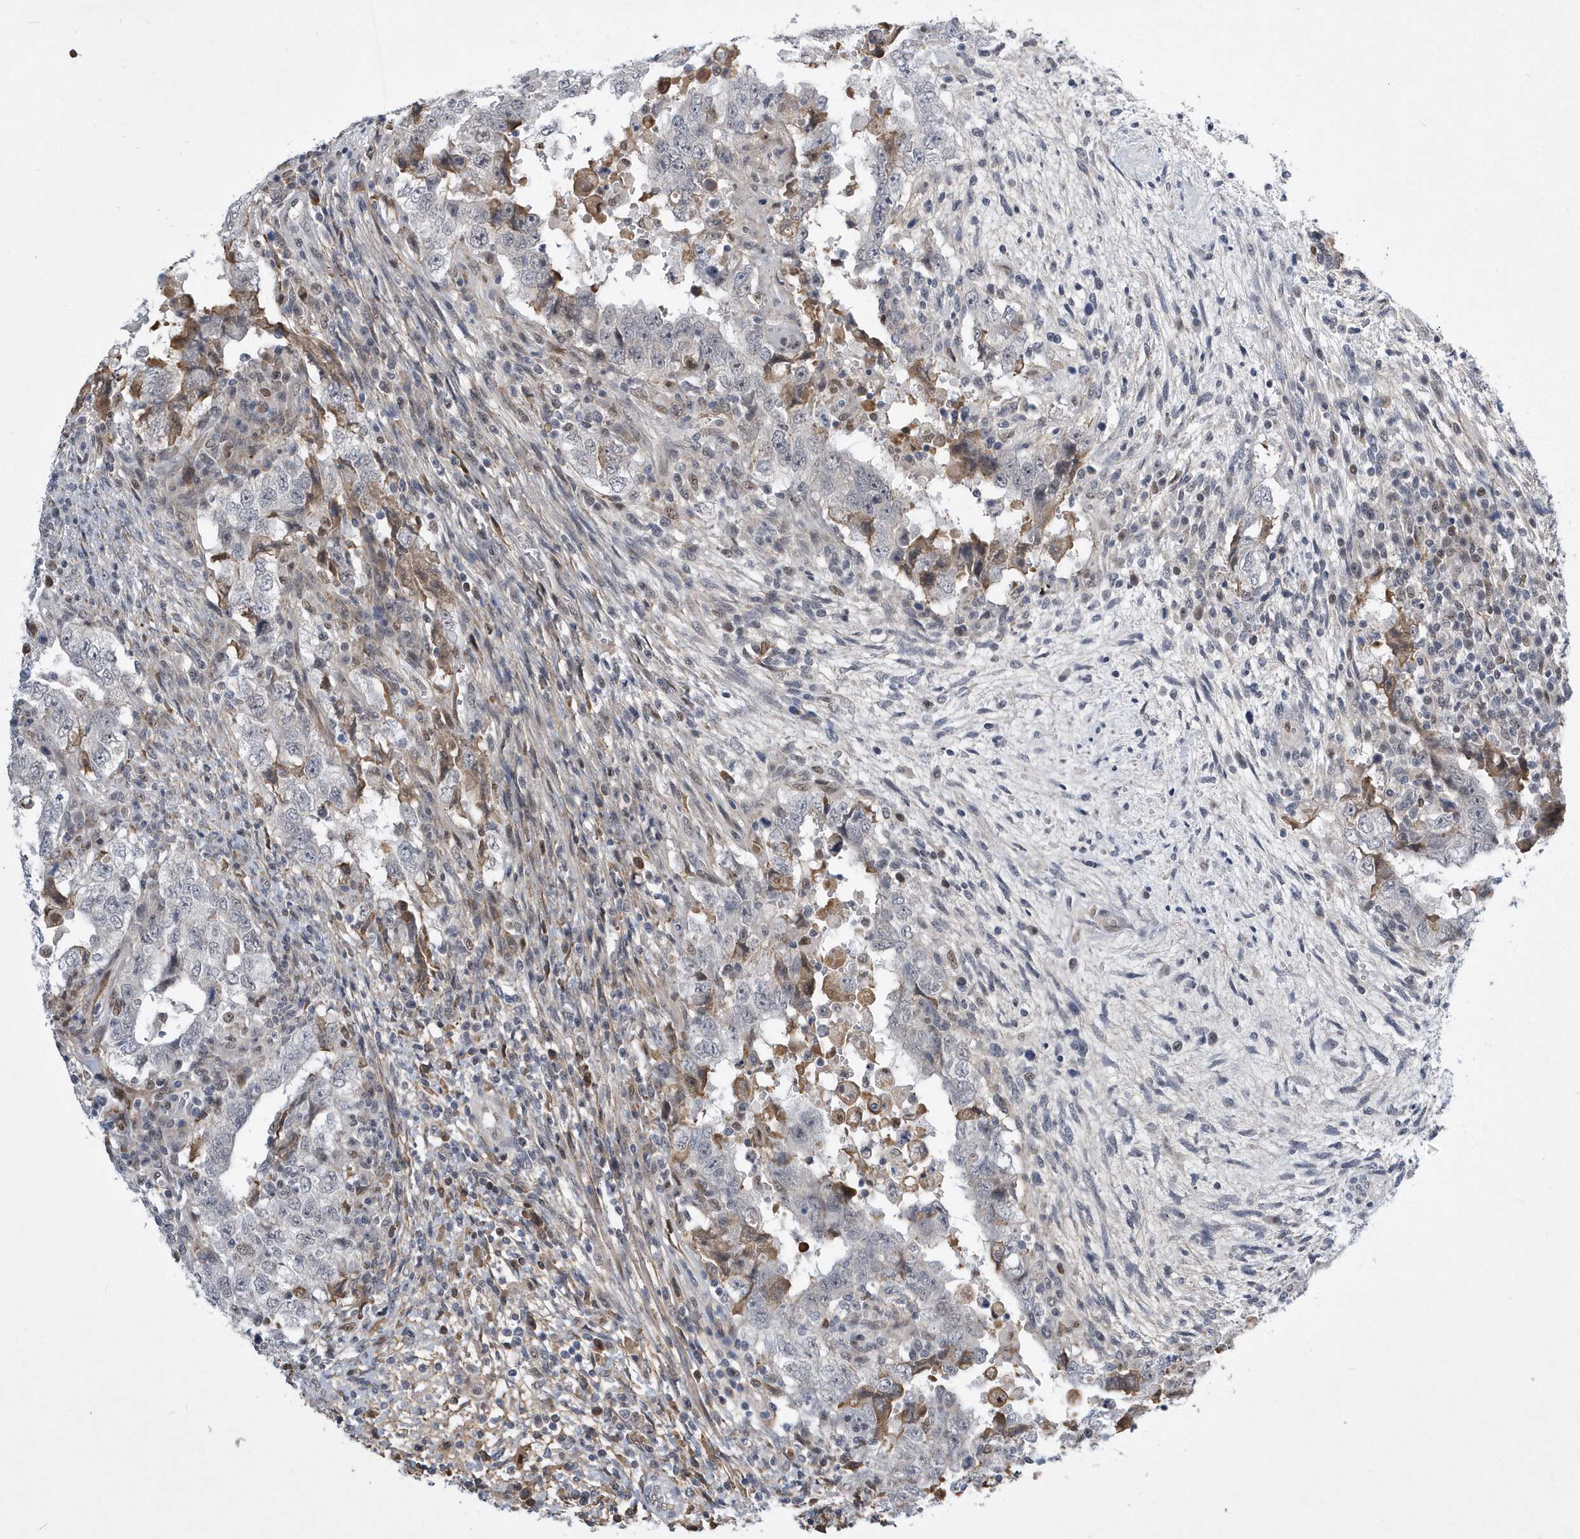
{"staining": {"intensity": "negative", "quantity": "none", "location": "none"}, "tissue": "testis cancer", "cell_type": "Tumor cells", "image_type": "cancer", "snomed": [{"axis": "morphology", "description": "Carcinoma, Embryonal, NOS"}, {"axis": "topography", "description": "Testis"}], "caption": "The image displays no staining of tumor cells in testis cancer (embryonal carcinoma). (DAB immunohistochemistry (IHC), high magnification).", "gene": "FAM217A", "patient": {"sex": "male", "age": 26}}